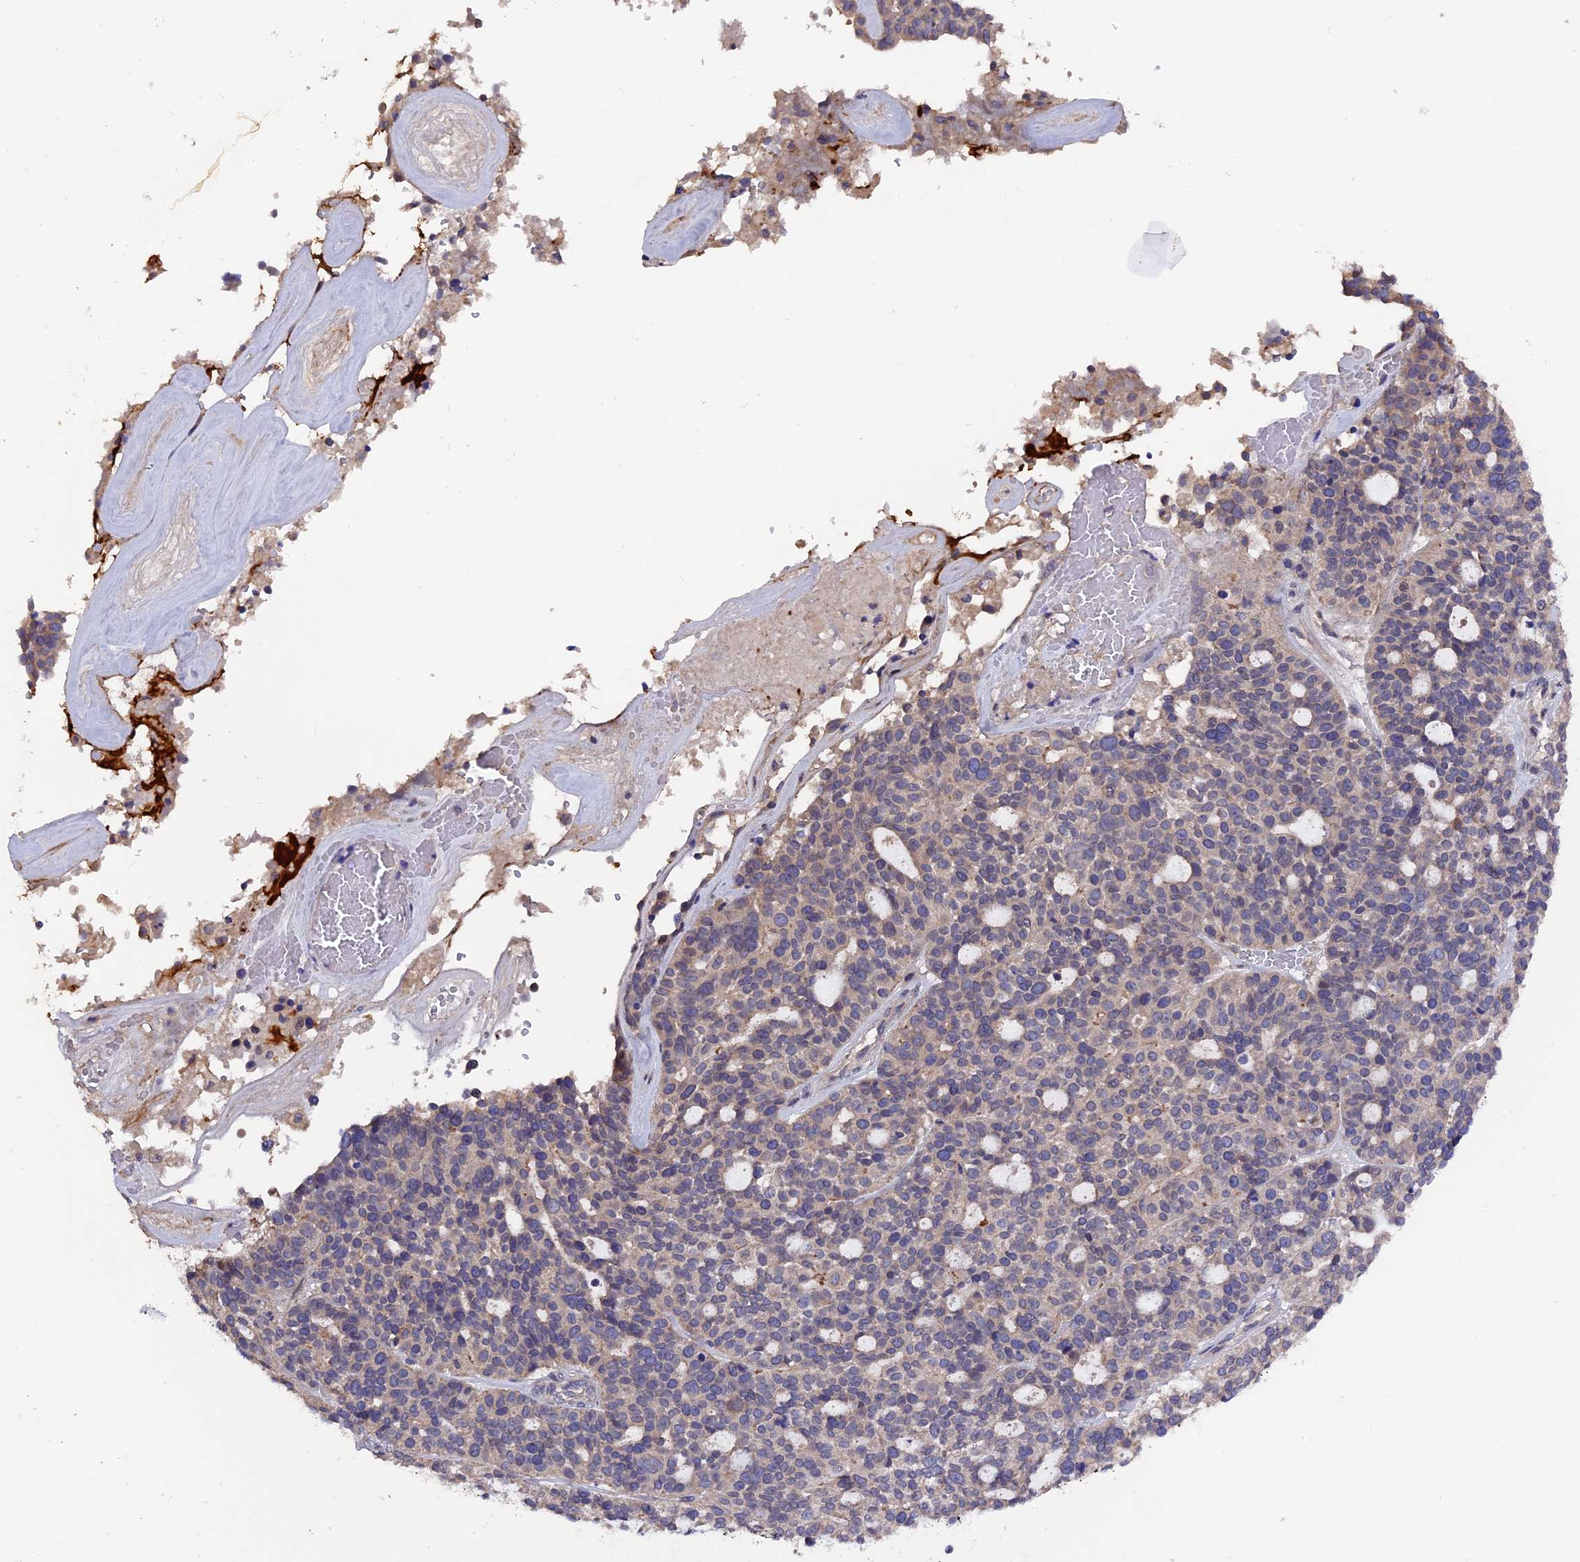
{"staining": {"intensity": "negative", "quantity": "none", "location": "none"}, "tissue": "ovarian cancer", "cell_type": "Tumor cells", "image_type": "cancer", "snomed": [{"axis": "morphology", "description": "Cystadenocarcinoma, serous, NOS"}, {"axis": "topography", "description": "Ovary"}], "caption": "Histopathology image shows no protein staining in tumor cells of ovarian cancer (serous cystadenocarcinoma) tissue.", "gene": "ZCCHC2", "patient": {"sex": "female", "age": 59}}